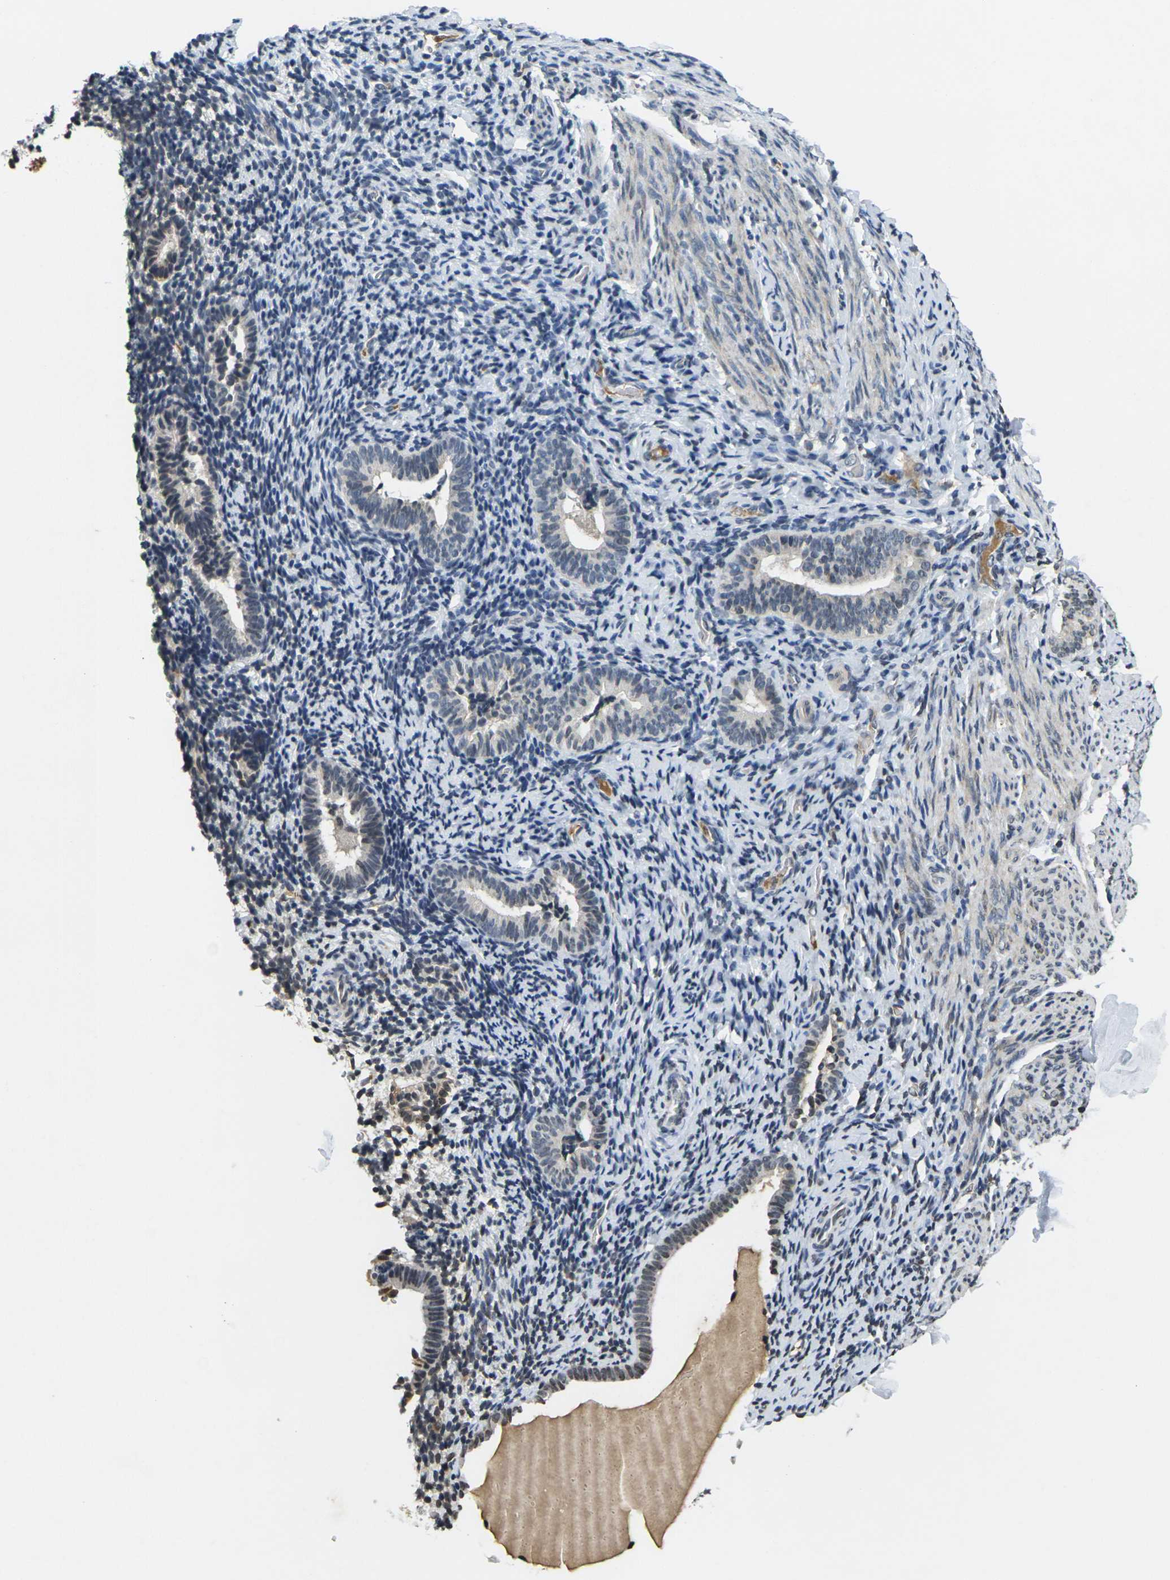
{"staining": {"intensity": "negative", "quantity": "none", "location": "none"}, "tissue": "endometrium", "cell_type": "Cells in endometrial stroma", "image_type": "normal", "snomed": [{"axis": "morphology", "description": "Normal tissue, NOS"}, {"axis": "topography", "description": "Endometrium"}], "caption": "Unremarkable endometrium was stained to show a protein in brown. There is no significant positivity in cells in endometrial stroma. Nuclei are stained in blue.", "gene": "C1QC", "patient": {"sex": "female", "age": 51}}